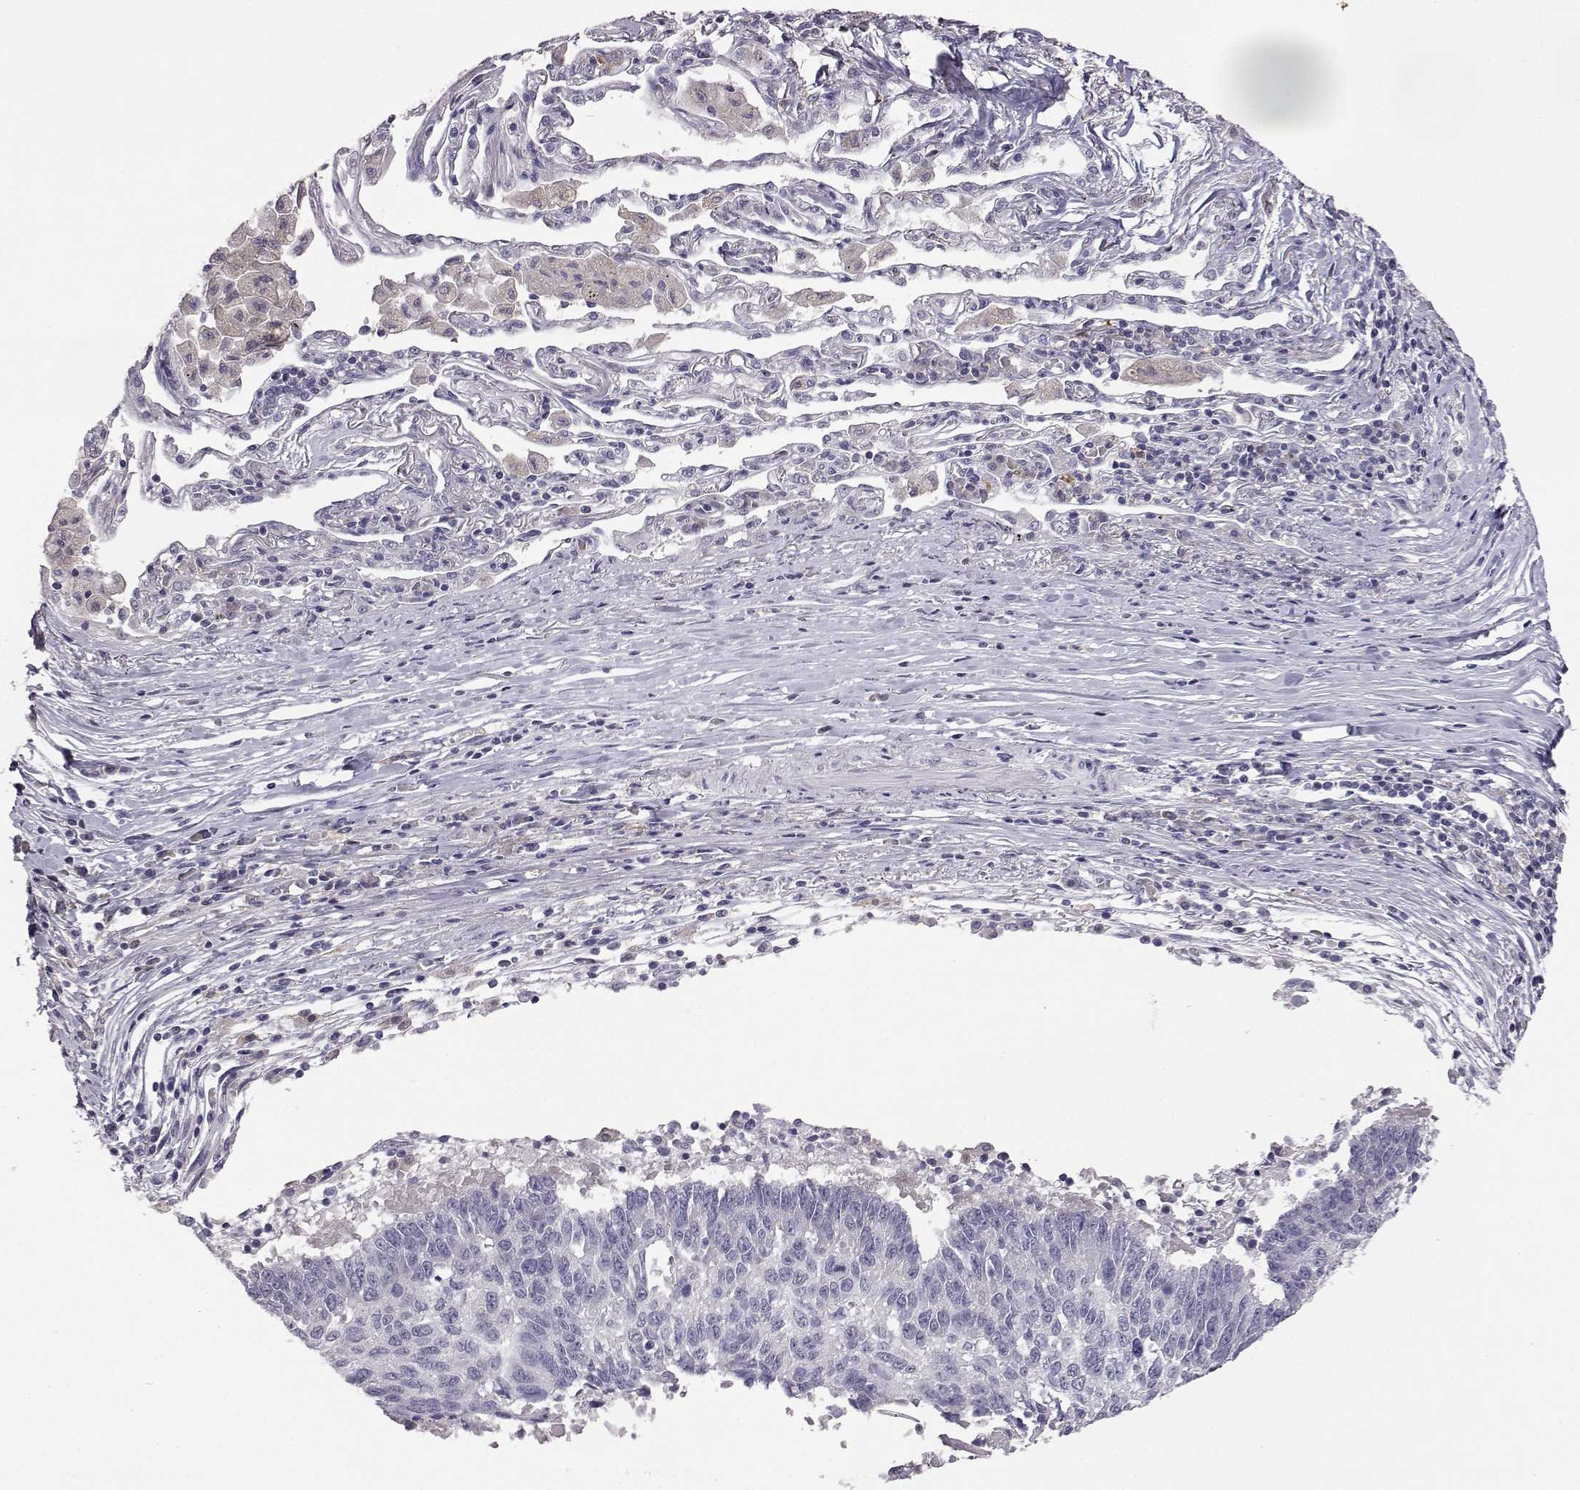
{"staining": {"intensity": "negative", "quantity": "none", "location": "none"}, "tissue": "lung cancer", "cell_type": "Tumor cells", "image_type": "cancer", "snomed": [{"axis": "morphology", "description": "Squamous cell carcinoma, NOS"}, {"axis": "topography", "description": "Lung"}], "caption": "Tumor cells show no significant protein staining in lung squamous cell carcinoma.", "gene": "AKR1B1", "patient": {"sex": "male", "age": 73}}